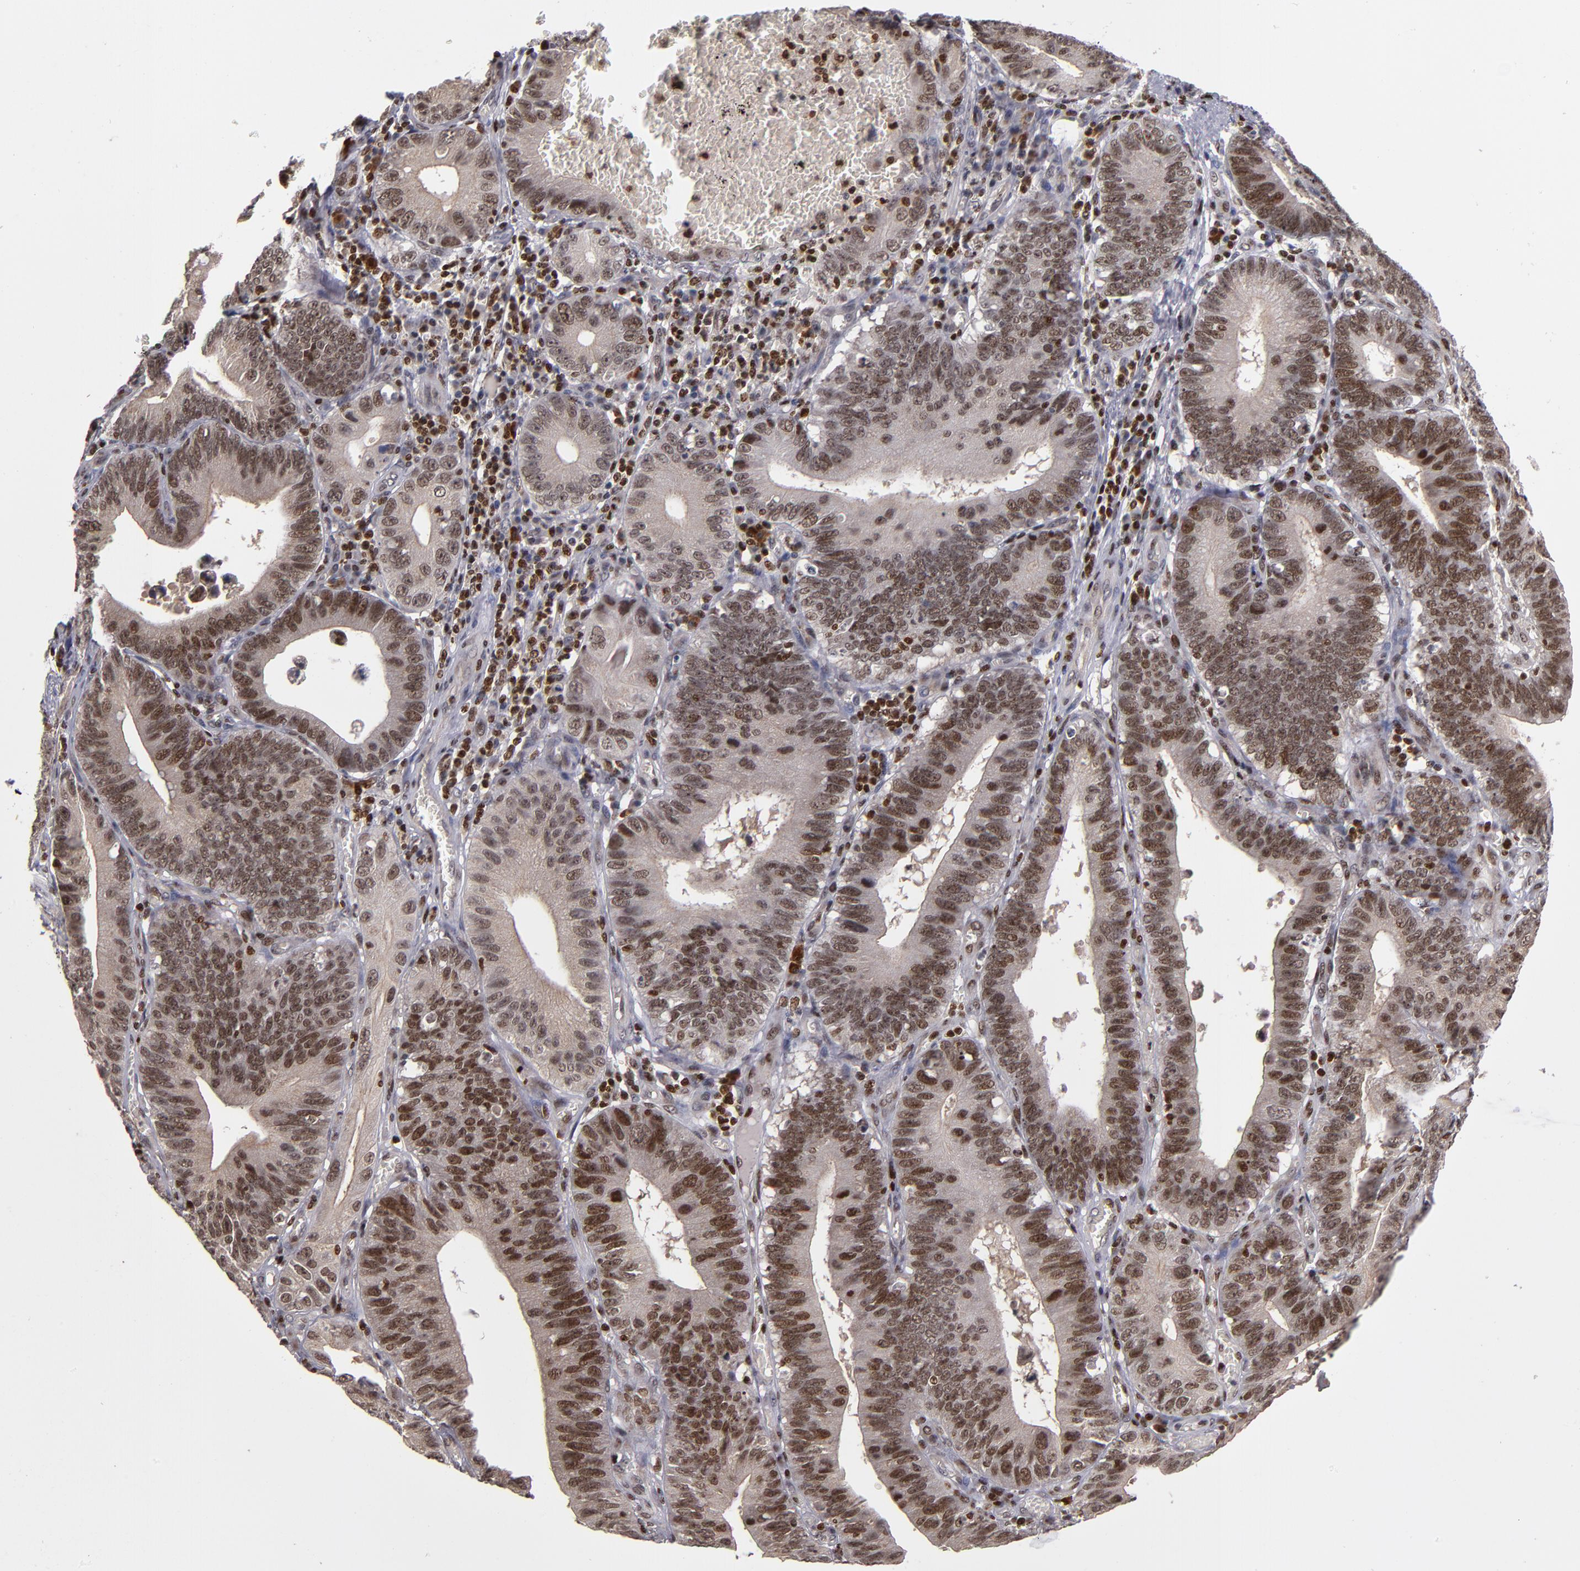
{"staining": {"intensity": "moderate", "quantity": ">75%", "location": "nuclear"}, "tissue": "stomach cancer", "cell_type": "Tumor cells", "image_type": "cancer", "snomed": [{"axis": "morphology", "description": "Adenocarcinoma, NOS"}, {"axis": "topography", "description": "Stomach"}, {"axis": "topography", "description": "Gastric cardia"}], "caption": "IHC image of neoplastic tissue: adenocarcinoma (stomach) stained using immunohistochemistry (IHC) shows medium levels of moderate protein expression localized specifically in the nuclear of tumor cells, appearing as a nuclear brown color.", "gene": "KDM6A", "patient": {"sex": "male", "age": 59}}